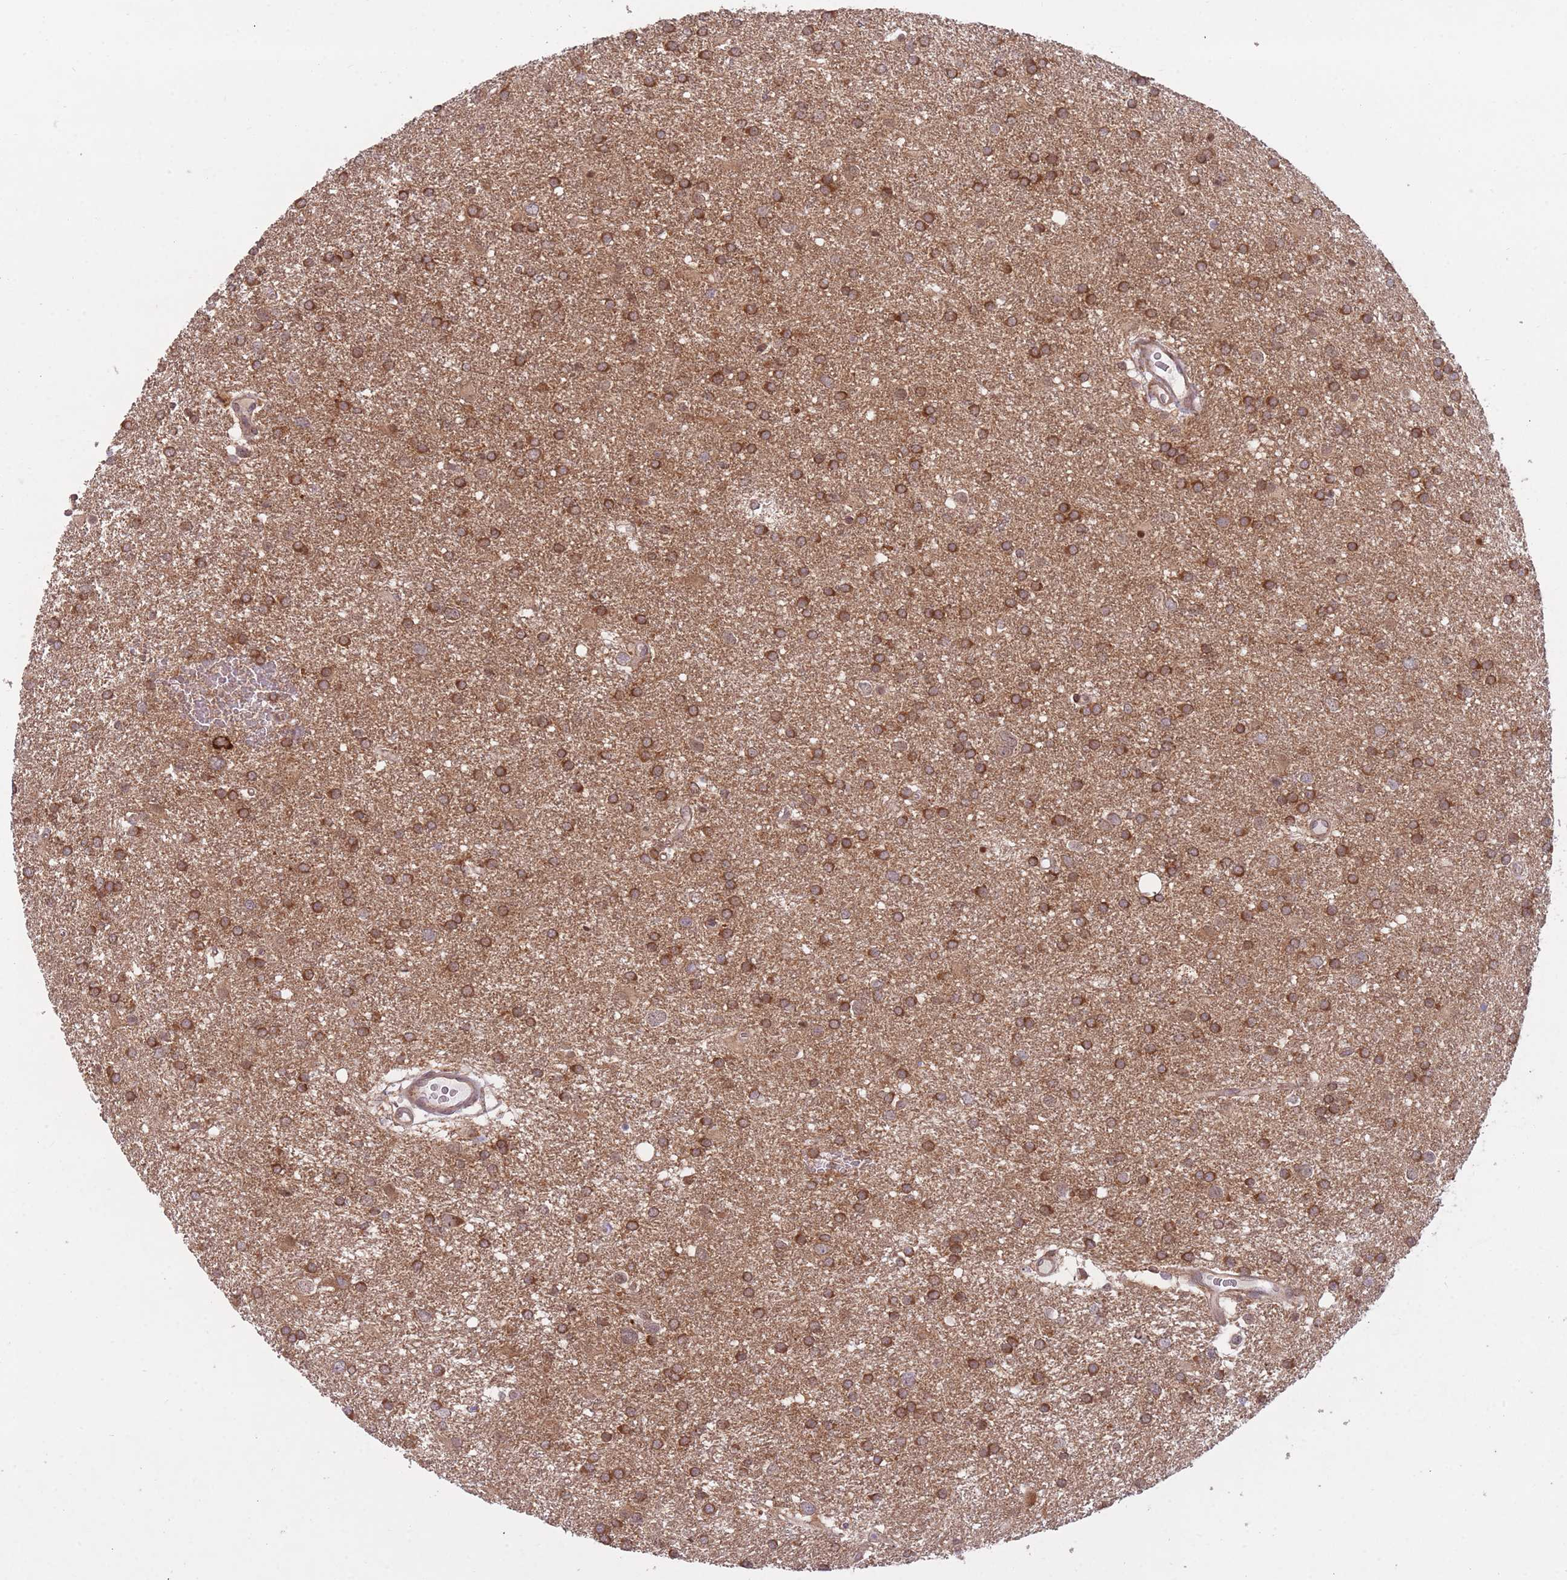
{"staining": {"intensity": "moderate", "quantity": ">75%", "location": "cytoplasmic/membranous"}, "tissue": "glioma", "cell_type": "Tumor cells", "image_type": "cancer", "snomed": [{"axis": "morphology", "description": "Glioma, malignant, Low grade"}, {"axis": "topography", "description": "Brain"}], "caption": "Immunohistochemistry of low-grade glioma (malignant) displays medium levels of moderate cytoplasmic/membranous expression in about >75% of tumor cells.", "gene": "DPYSL4", "patient": {"sex": "female", "age": 32}}